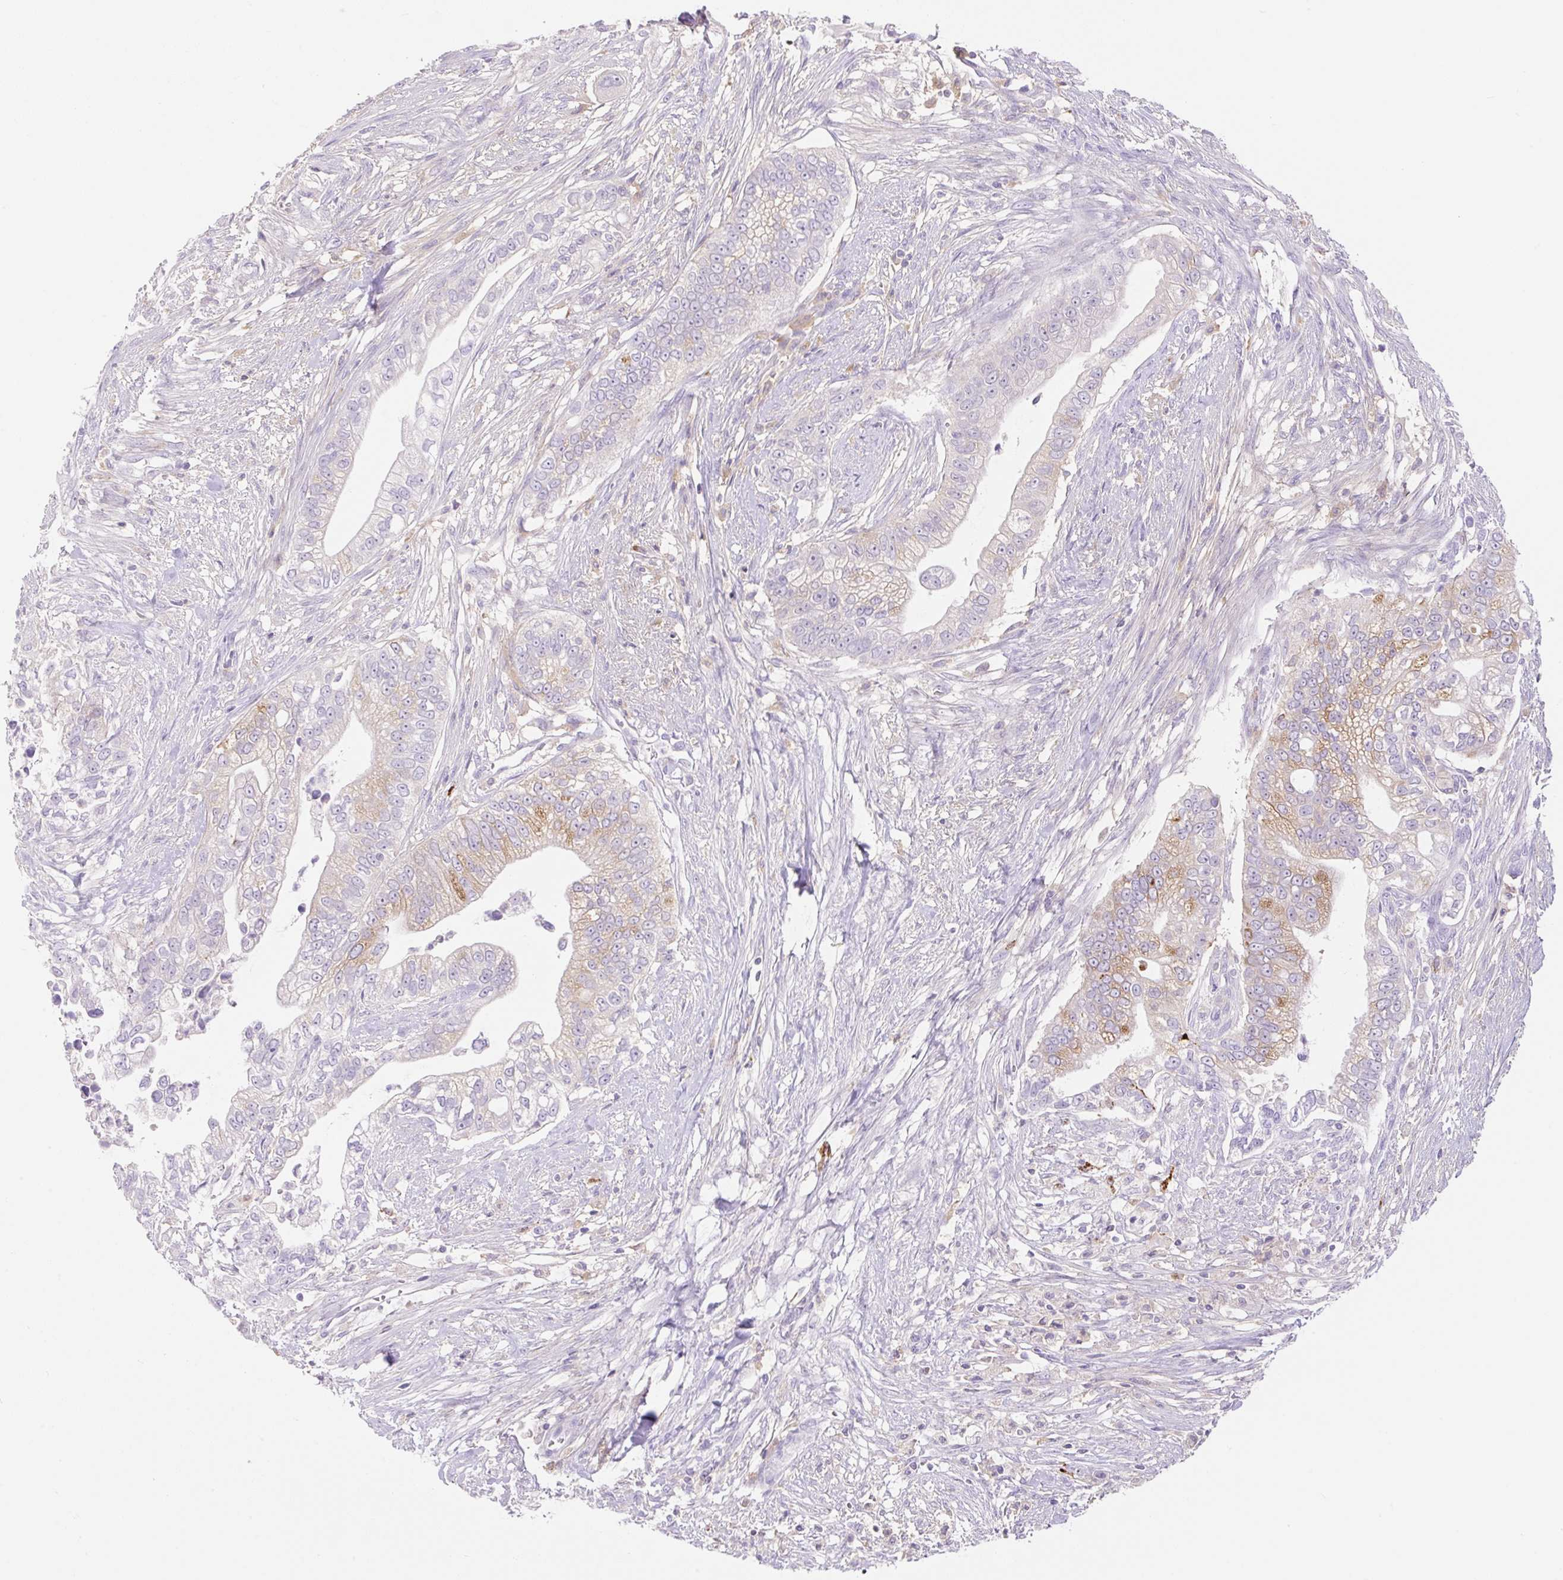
{"staining": {"intensity": "moderate", "quantity": "<25%", "location": "cytoplasmic/membranous"}, "tissue": "pancreatic cancer", "cell_type": "Tumor cells", "image_type": "cancer", "snomed": [{"axis": "morphology", "description": "Adenocarcinoma, NOS"}, {"axis": "topography", "description": "Pancreas"}], "caption": "Moderate cytoplasmic/membranous protein staining is seen in about <25% of tumor cells in pancreatic cancer.", "gene": "TDRD15", "patient": {"sex": "male", "age": 70}}